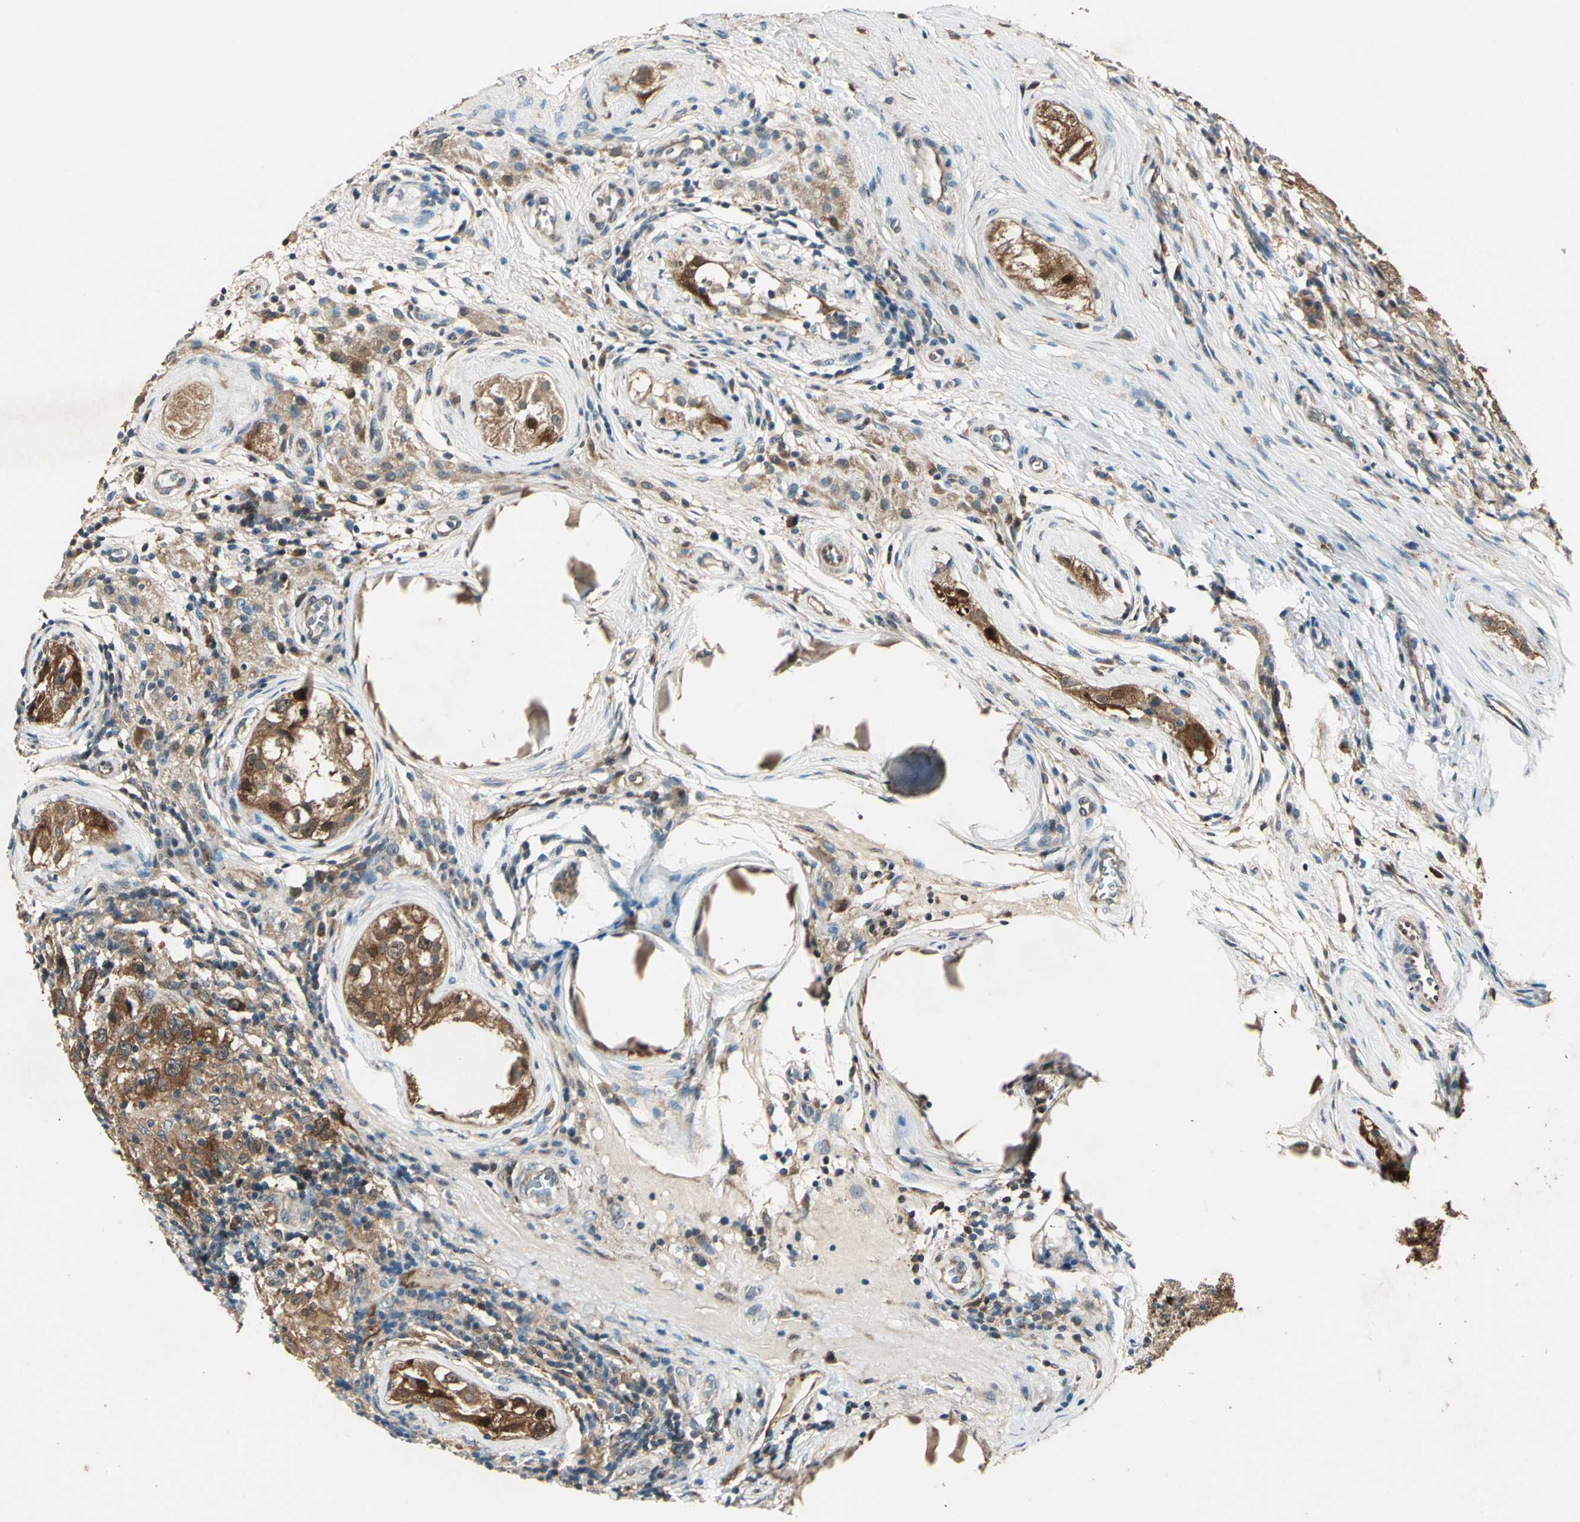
{"staining": {"intensity": "moderate", "quantity": ">75%", "location": "cytoplasmic/membranous"}, "tissue": "testis cancer", "cell_type": "Tumor cells", "image_type": "cancer", "snomed": [{"axis": "morphology", "description": "Carcinoma, Embryonal, NOS"}, {"axis": "topography", "description": "Testis"}], "caption": "Embryonal carcinoma (testis) stained for a protein (brown) demonstrates moderate cytoplasmic/membranous positive positivity in about >75% of tumor cells.", "gene": "RRM2B", "patient": {"sex": "male", "age": 21}}